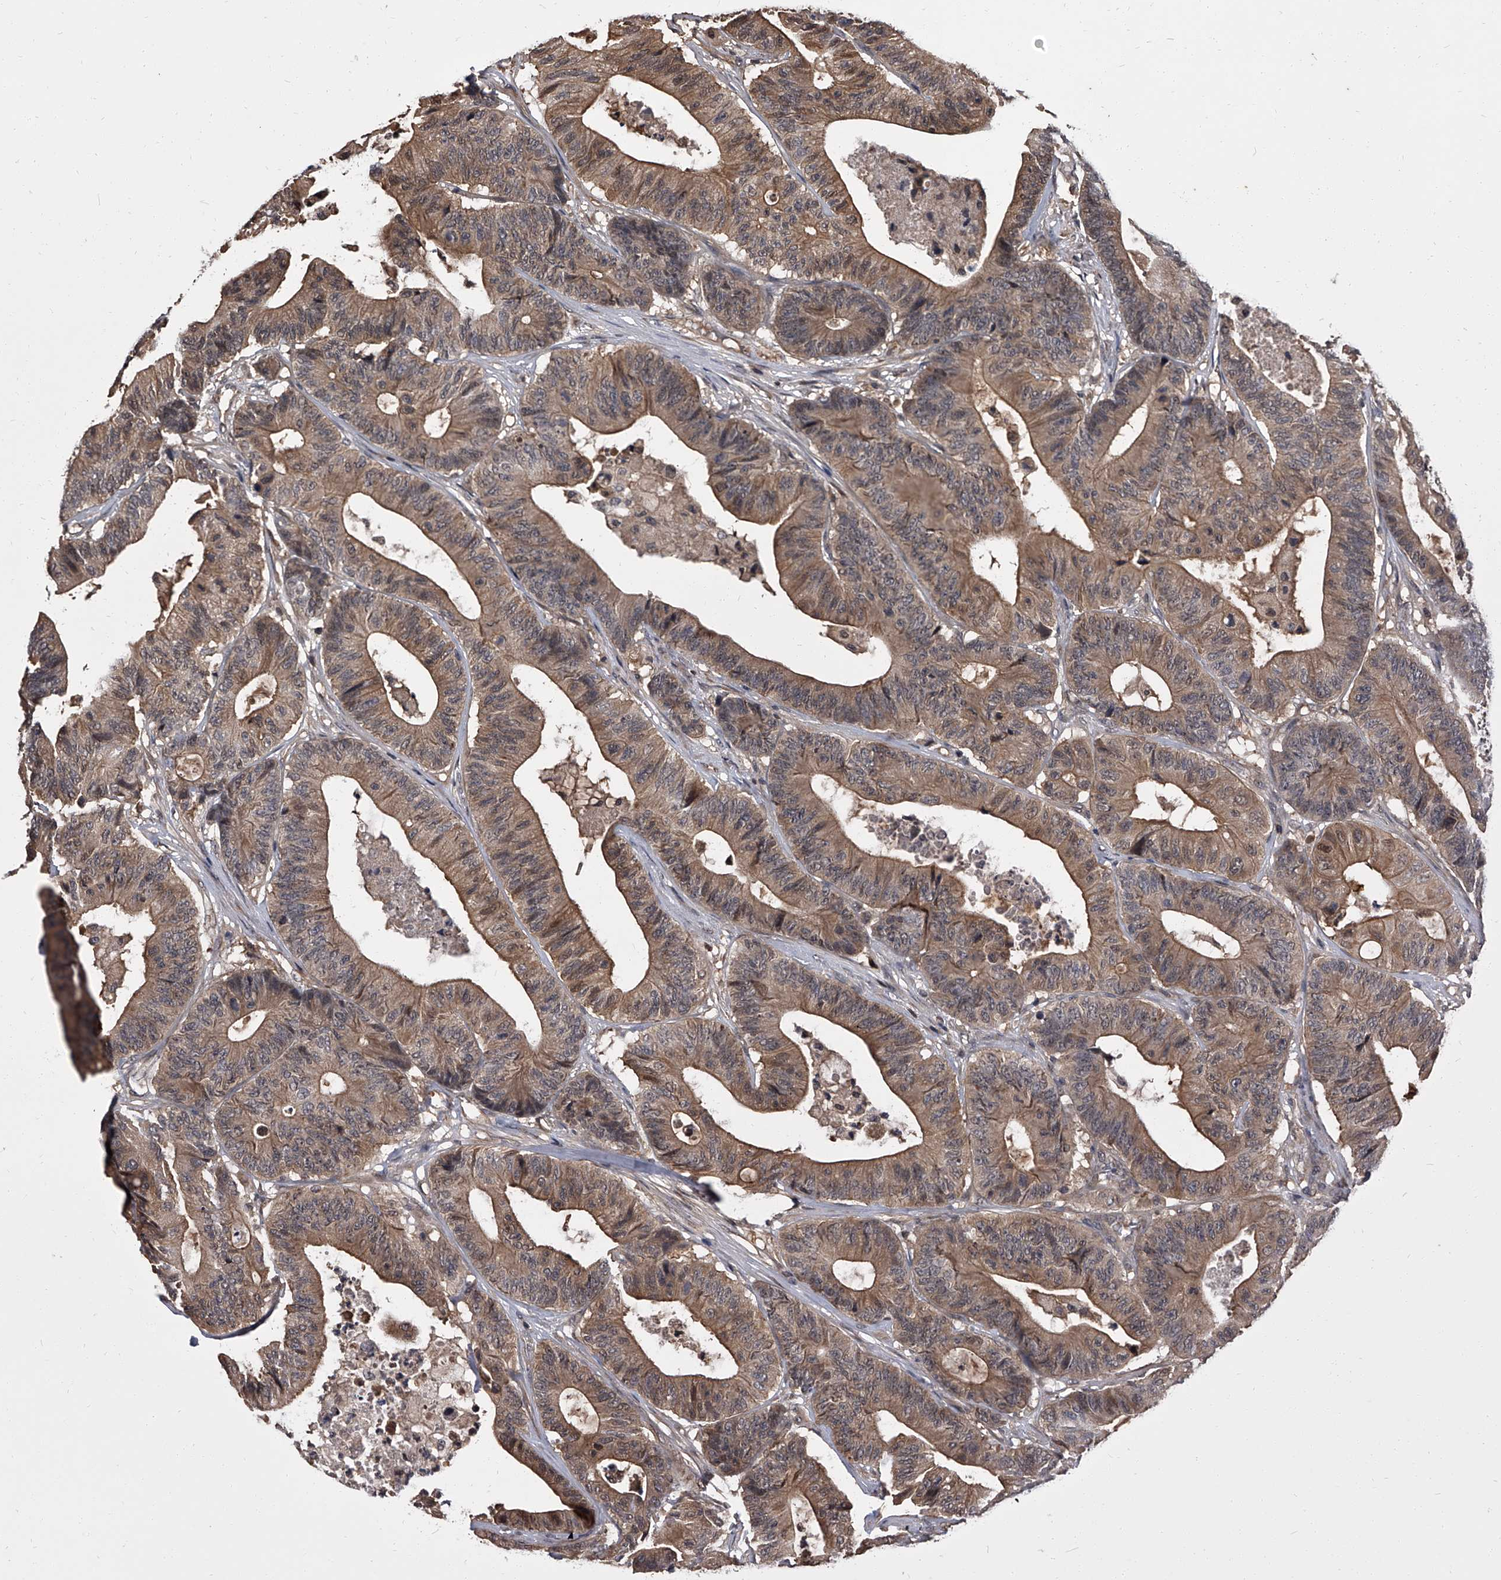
{"staining": {"intensity": "moderate", "quantity": ">75%", "location": "cytoplasmic/membranous"}, "tissue": "colorectal cancer", "cell_type": "Tumor cells", "image_type": "cancer", "snomed": [{"axis": "morphology", "description": "Adenocarcinoma, NOS"}, {"axis": "topography", "description": "Colon"}], "caption": "Colorectal adenocarcinoma tissue shows moderate cytoplasmic/membranous positivity in approximately >75% of tumor cells", "gene": "SLC18B1", "patient": {"sex": "female", "age": 84}}